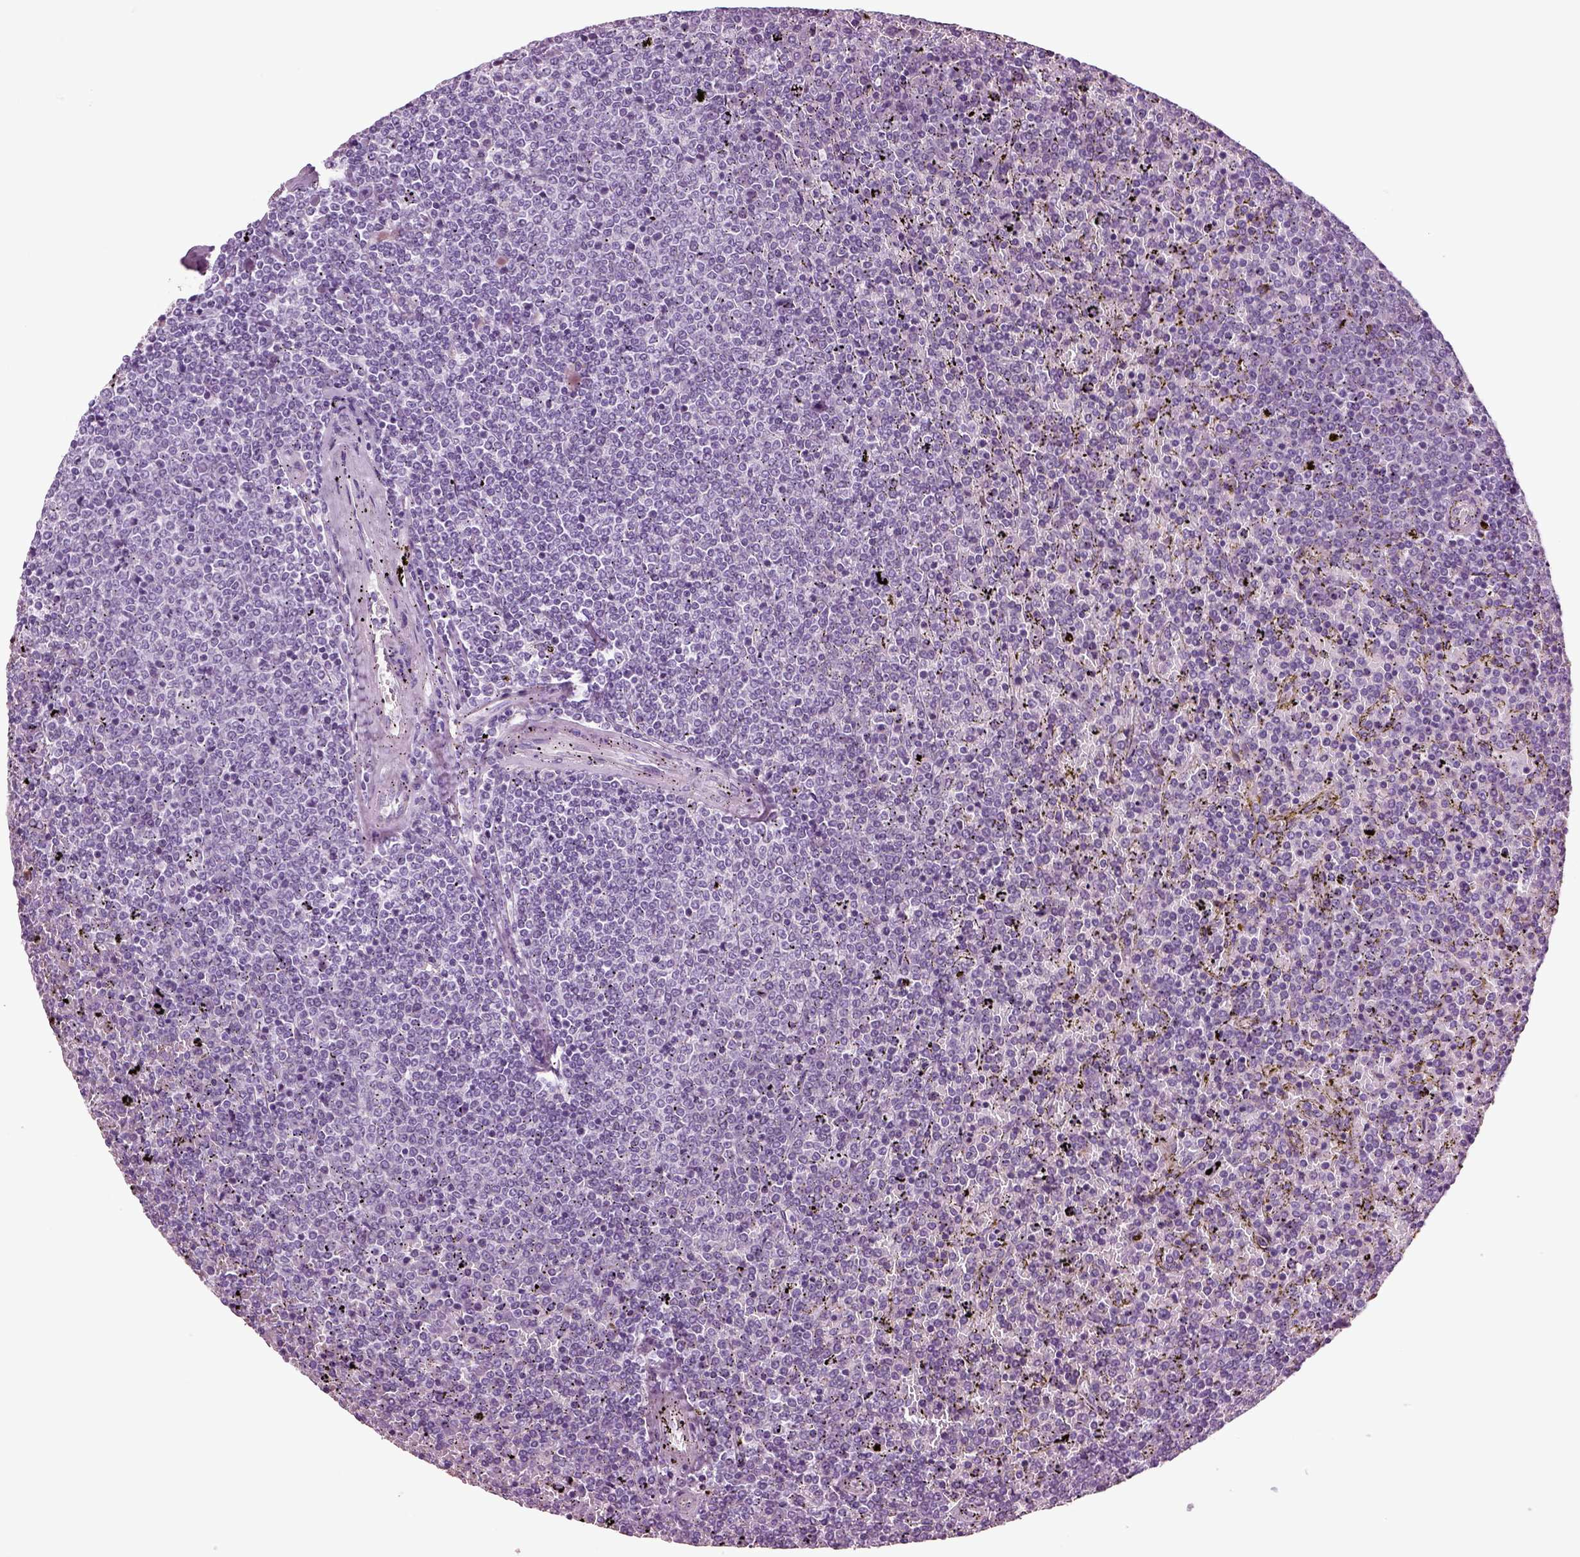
{"staining": {"intensity": "negative", "quantity": "none", "location": "none"}, "tissue": "lymphoma", "cell_type": "Tumor cells", "image_type": "cancer", "snomed": [{"axis": "morphology", "description": "Malignant lymphoma, non-Hodgkin's type, Low grade"}, {"axis": "topography", "description": "Spleen"}], "caption": "Immunohistochemistry image of human lymphoma stained for a protein (brown), which reveals no expression in tumor cells. (DAB immunohistochemistry (IHC) with hematoxylin counter stain).", "gene": "CRABP1", "patient": {"sex": "female", "age": 77}}